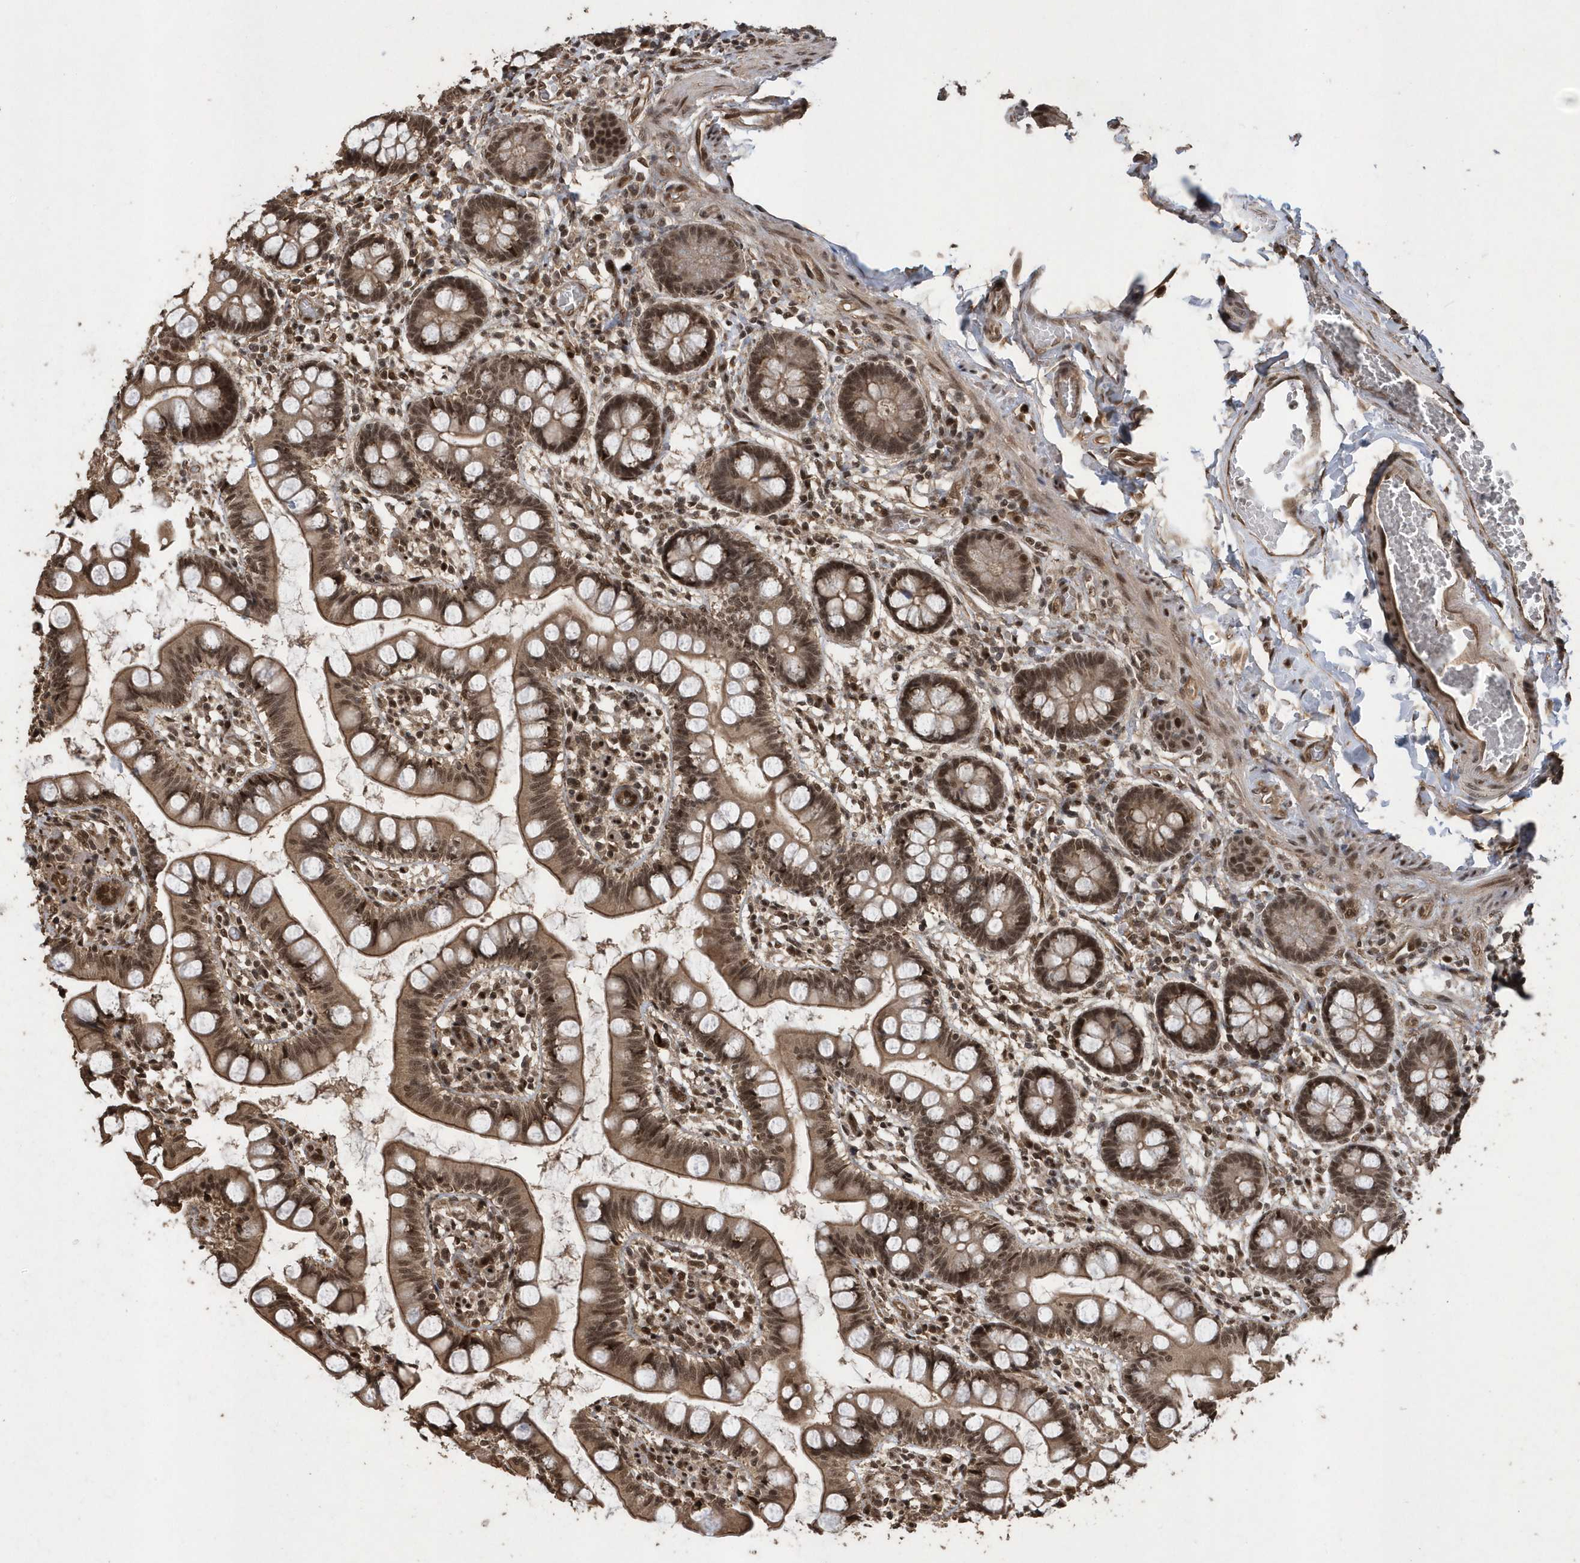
{"staining": {"intensity": "moderate", "quantity": ">75%", "location": "cytoplasmic/membranous,nuclear"}, "tissue": "small intestine", "cell_type": "Glandular cells", "image_type": "normal", "snomed": [{"axis": "morphology", "description": "Normal tissue, NOS"}, {"axis": "topography", "description": "Small intestine"}], "caption": "A high-resolution micrograph shows immunohistochemistry staining of unremarkable small intestine, which shows moderate cytoplasmic/membranous,nuclear positivity in approximately >75% of glandular cells.", "gene": "INTS12", "patient": {"sex": "male", "age": 52}}